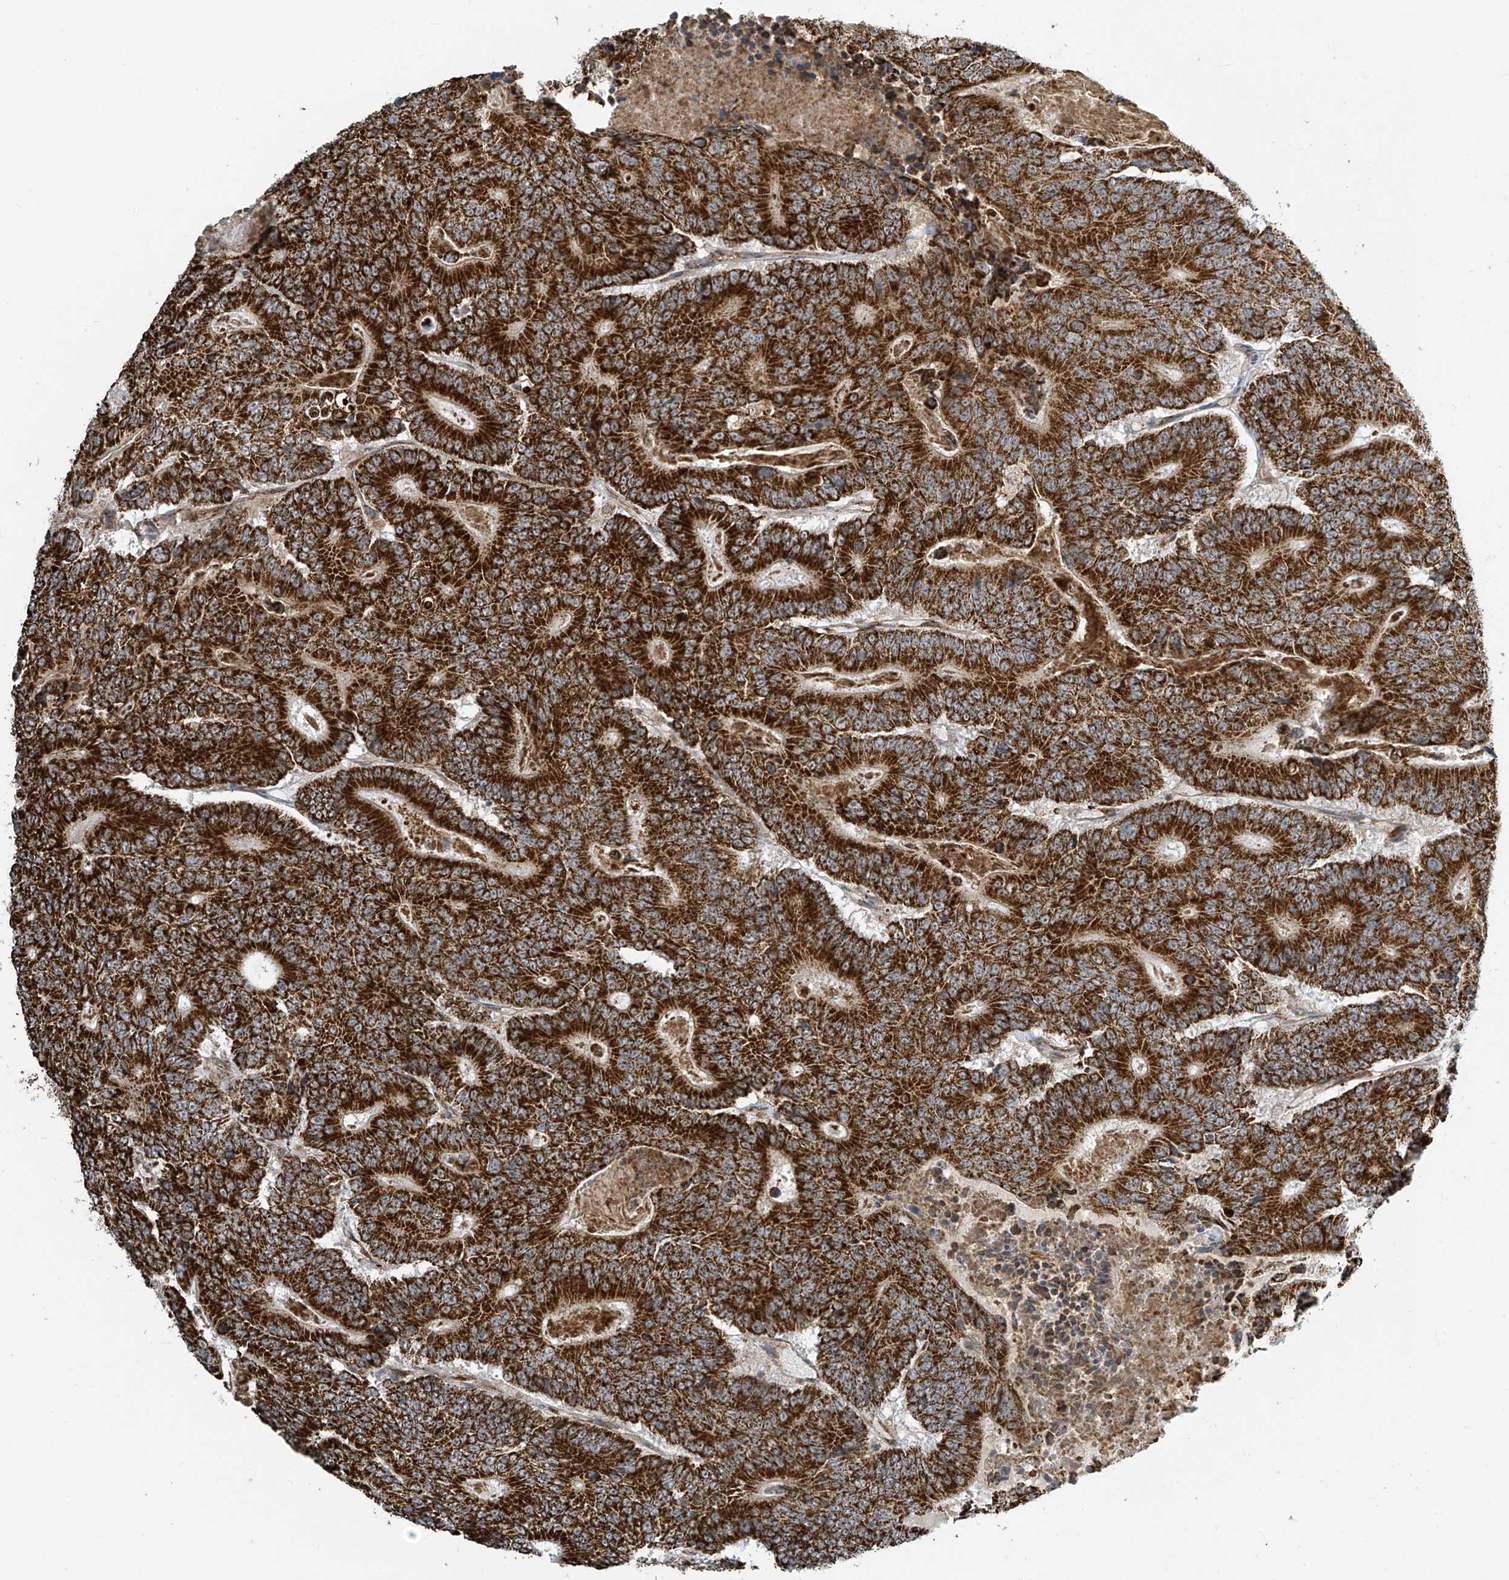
{"staining": {"intensity": "strong", "quantity": ">75%", "location": "cytoplasmic/membranous"}, "tissue": "colorectal cancer", "cell_type": "Tumor cells", "image_type": "cancer", "snomed": [{"axis": "morphology", "description": "Adenocarcinoma, NOS"}, {"axis": "topography", "description": "Colon"}], "caption": "An immunohistochemistry (IHC) photomicrograph of neoplastic tissue is shown. Protein staining in brown shows strong cytoplasmic/membranous positivity in adenocarcinoma (colorectal) within tumor cells.", "gene": "METTL6", "patient": {"sex": "male", "age": 83}}